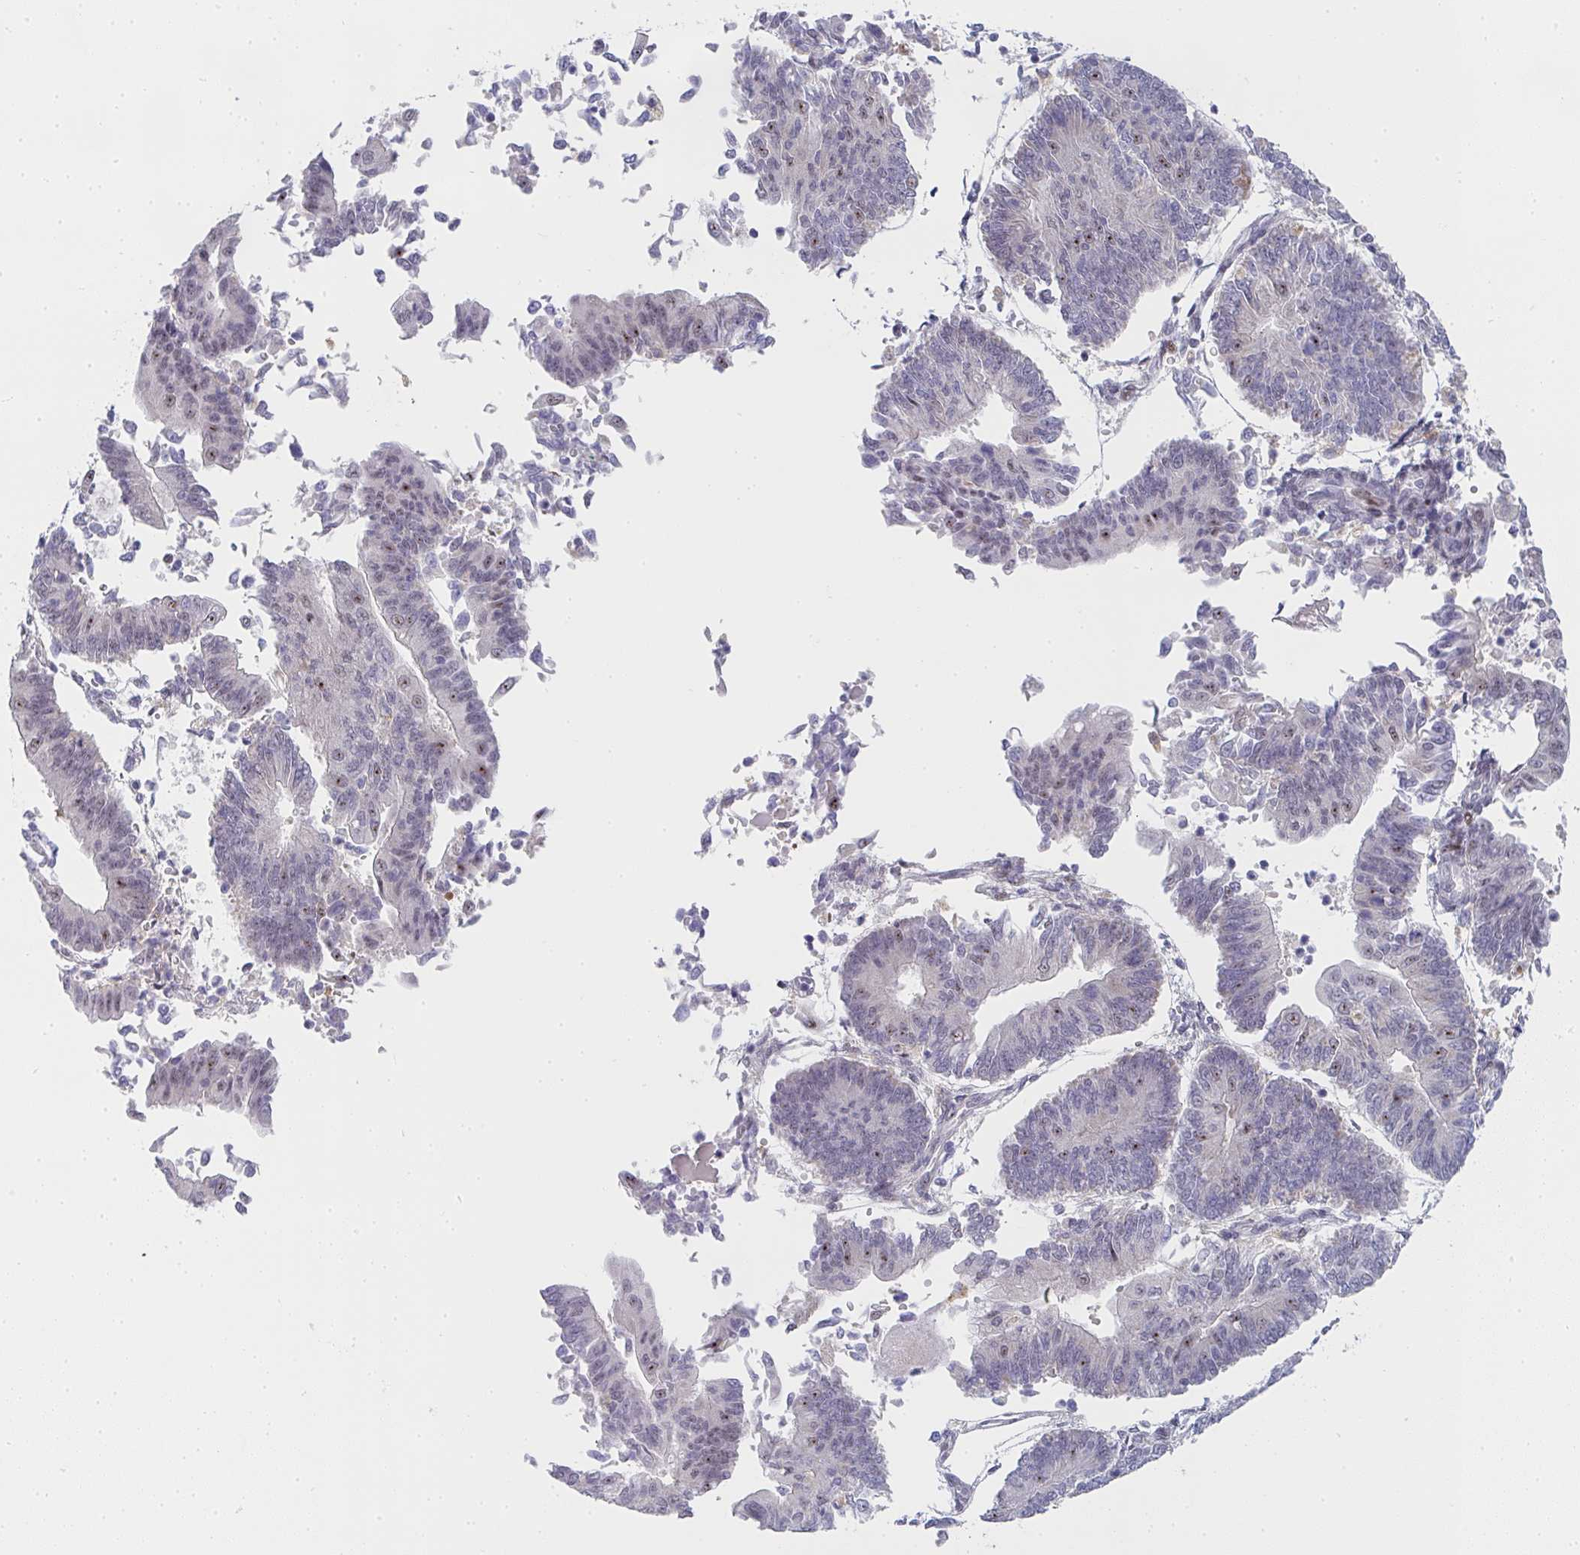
{"staining": {"intensity": "moderate", "quantity": "<25%", "location": "nuclear"}, "tissue": "endometrial cancer", "cell_type": "Tumor cells", "image_type": "cancer", "snomed": [{"axis": "morphology", "description": "Adenocarcinoma, NOS"}, {"axis": "topography", "description": "Endometrium"}], "caption": "Tumor cells display low levels of moderate nuclear expression in approximately <25% of cells in endometrial cancer (adenocarcinoma). The protein is stained brown, and the nuclei are stained in blue (DAB IHC with brightfield microscopy, high magnification).", "gene": "ZIC3", "patient": {"sex": "female", "age": 65}}